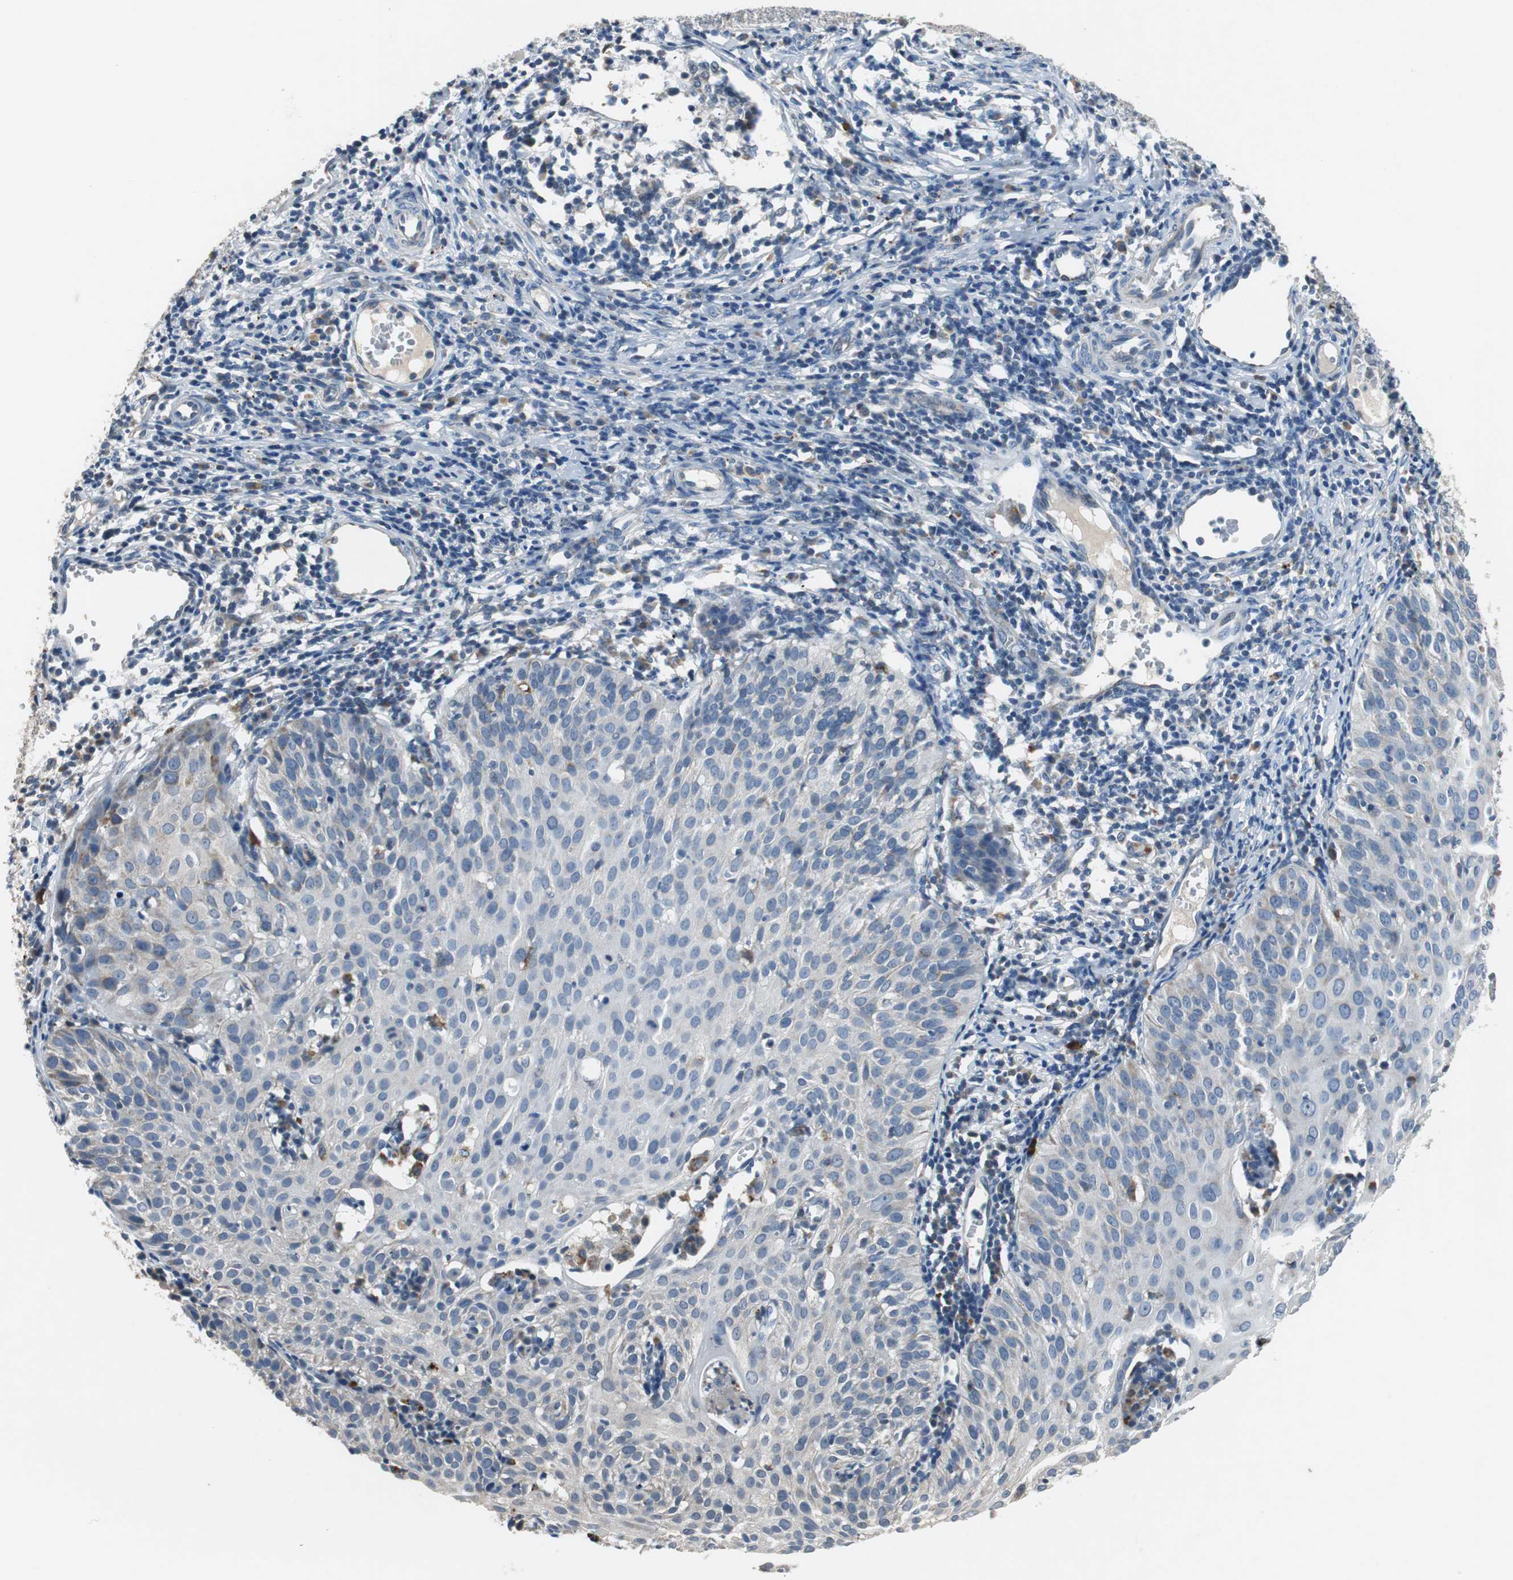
{"staining": {"intensity": "negative", "quantity": "none", "location": "none"}, "tissue": "cervical cancer", "cell_type": "Tumor cells", "image_type": "cancer", "snomed": [{"axis": "morphology", "description": "Squamous cell carcinoma, NOS"}, {"axis": "topography", "description": "Cervix"}], "caption": "This is an IHC image of human squamous cell carcinoma (cervical). There is no expression in tumor cells.", "gene": "NLGN1", "patient": {"sex": "female", "age": 38}}